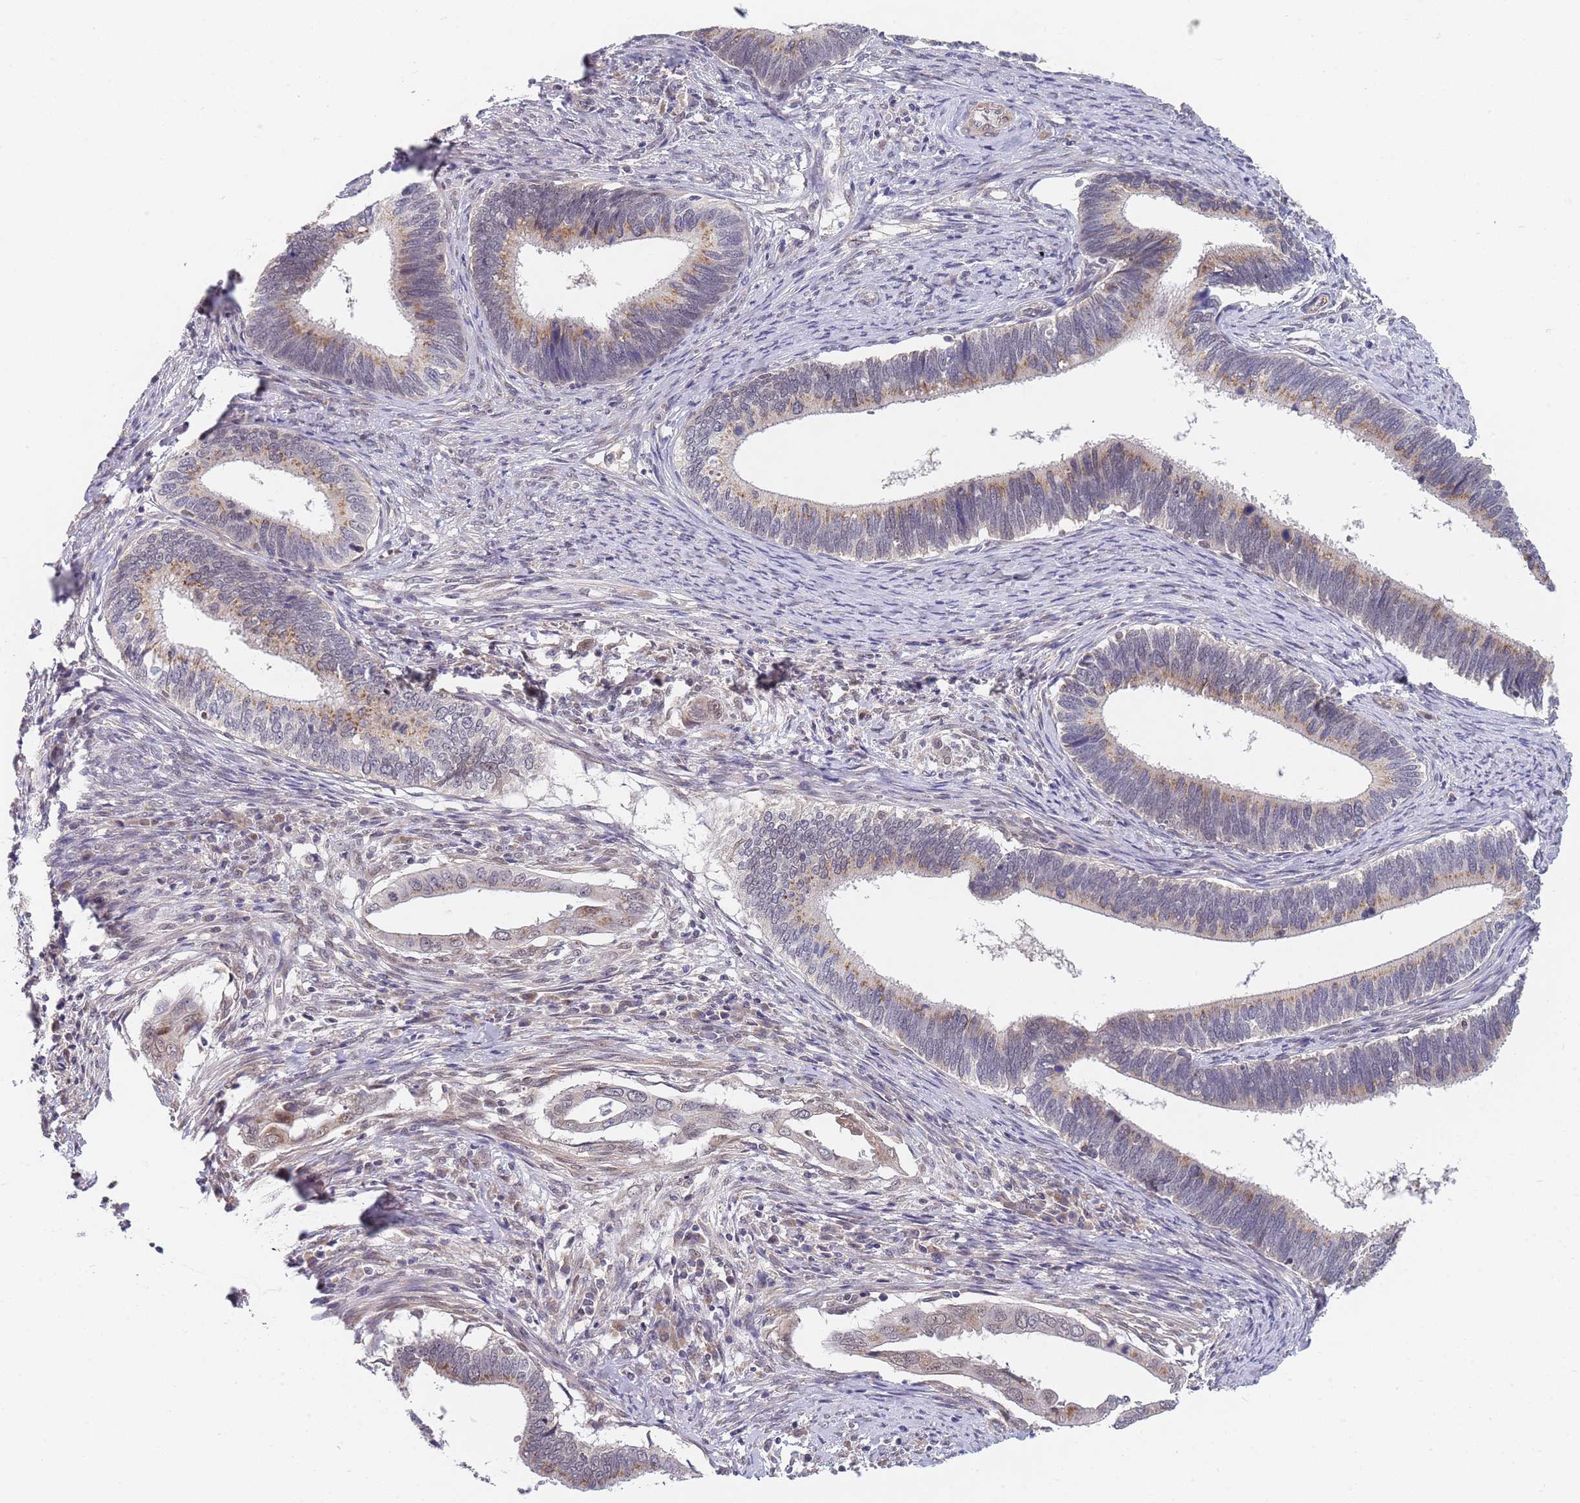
{"staining": {"intensity": "moderate", "quantity": "<25%", "location": "cytoplasmic/membranous"}, "tissue": "cervical cancer", "cell_type": "Tumor cells", "image_type": "cancer", "snomed": [{"axis": "morphology", "description": "Adenocarcinoma, NOS"}, {"axis": "topography", "description": "Cervix"}], "caption": "Tumor cells reveal moderate cytoplasmic/membranous positivity in about <25% of cells in cervical cancer.", "gene": "B4GALT4", "patient": {"sex": "female", "age": 42}}